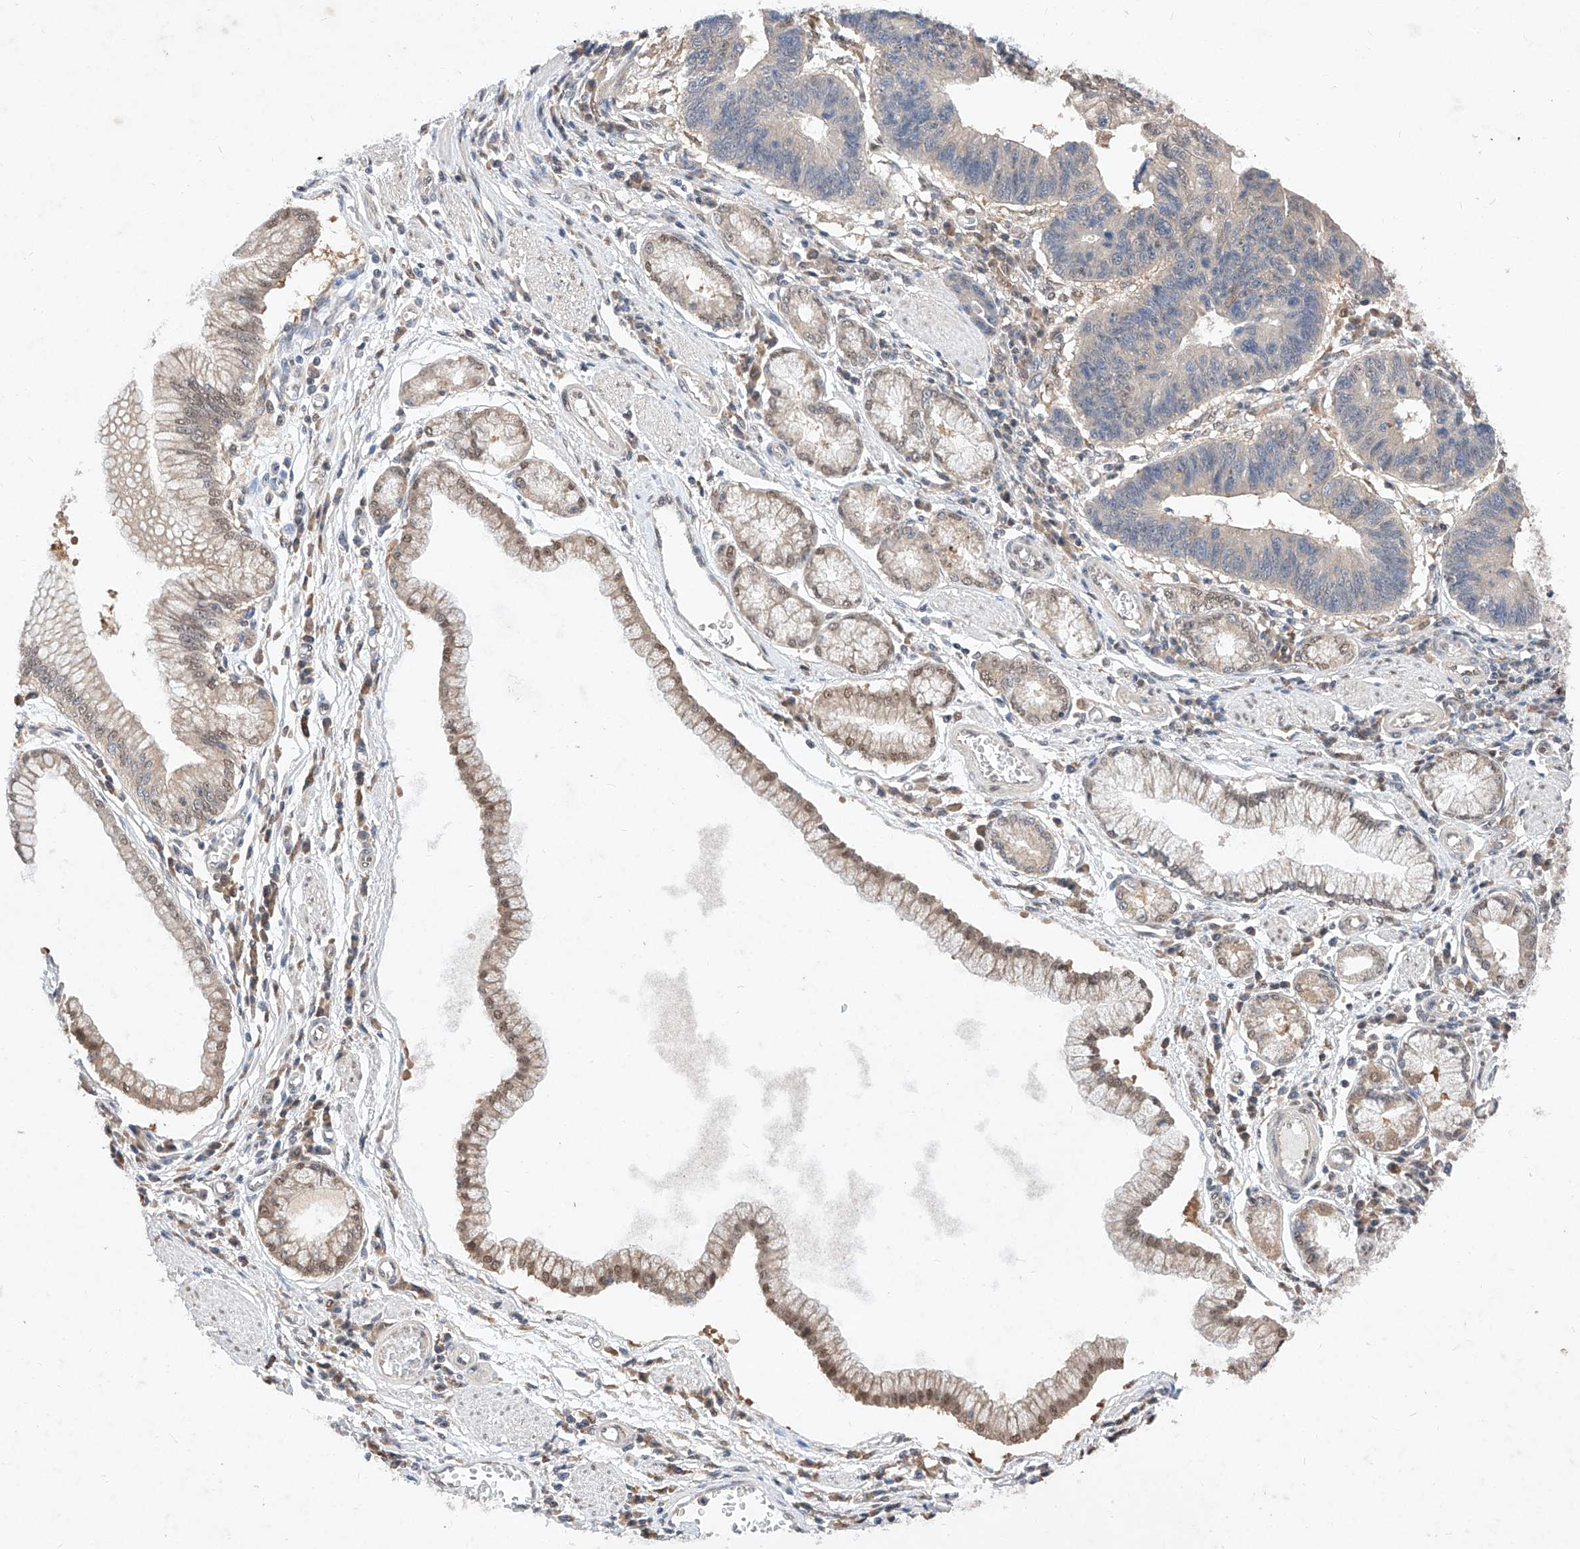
{"staining": {"intensity": "weak", "quantity": "<25%", "location": "nuclear"}, "tissue": "stomach cancer", "cell_type": "Tumor cells", "image_type": "cancer", "snomed": [{"axis": "morphology", "description": "Adenocarcinoma, NOS"}, {"axis": "topography", "description": "Stomach"}], "caption": "DAB (3,3'-diaminobenzidine) immunohistochemical staining of adenocarcinoma (stomach) exhibits no significant expression in tumor cells. The staining is performed using DAB brown chromogen with nuclei counter-stained in using hematoxylin.", "gene": "ZSCAN4", "patient": {"sex": "male", "age": 59}}